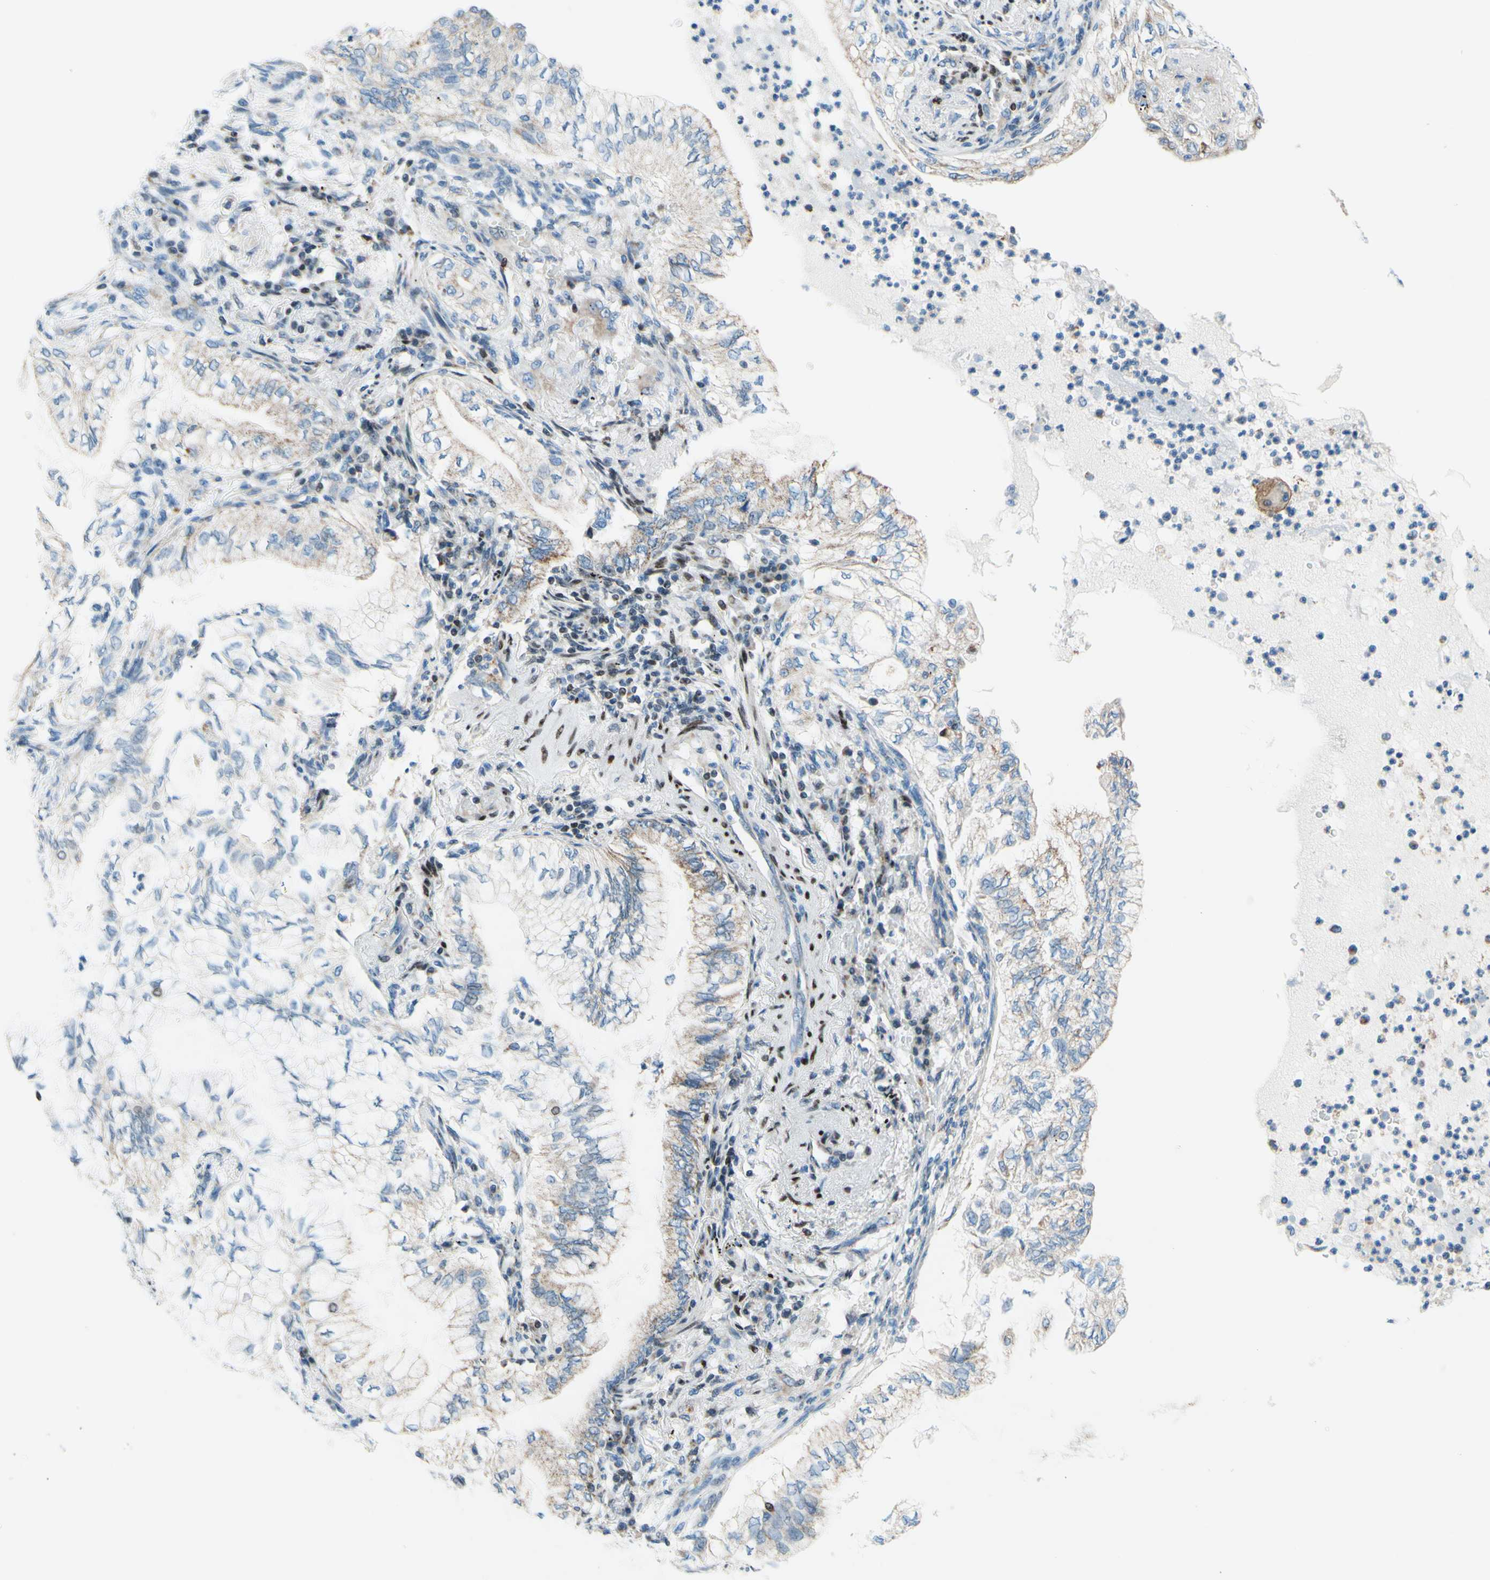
{"staining": {"intensity": "weak", "quantity": "25%-75%", "location": "cytoplasmic/membranous"}, "tissue": "lung cancer", "cell_type": "Tumor cells", "image_type": "cancer", "snomed": [{"axis": "morphology", "description": "Normal tissue, NOS"}, {"axis": "morphology", "description": "Adenocarcinoma, NOS"}, {"axis": "topography", "description": "Bronchus"}, {"axis": "topography", "description": "Lung"}], "caption": "A low amount of weak cytoplasmic/membranous expression is identified in about 25%-75% of tumor cells in lung adenocarcinoma tissue.", "gene": "CBX7", "patient": {"sex": "female", "age": 70}}